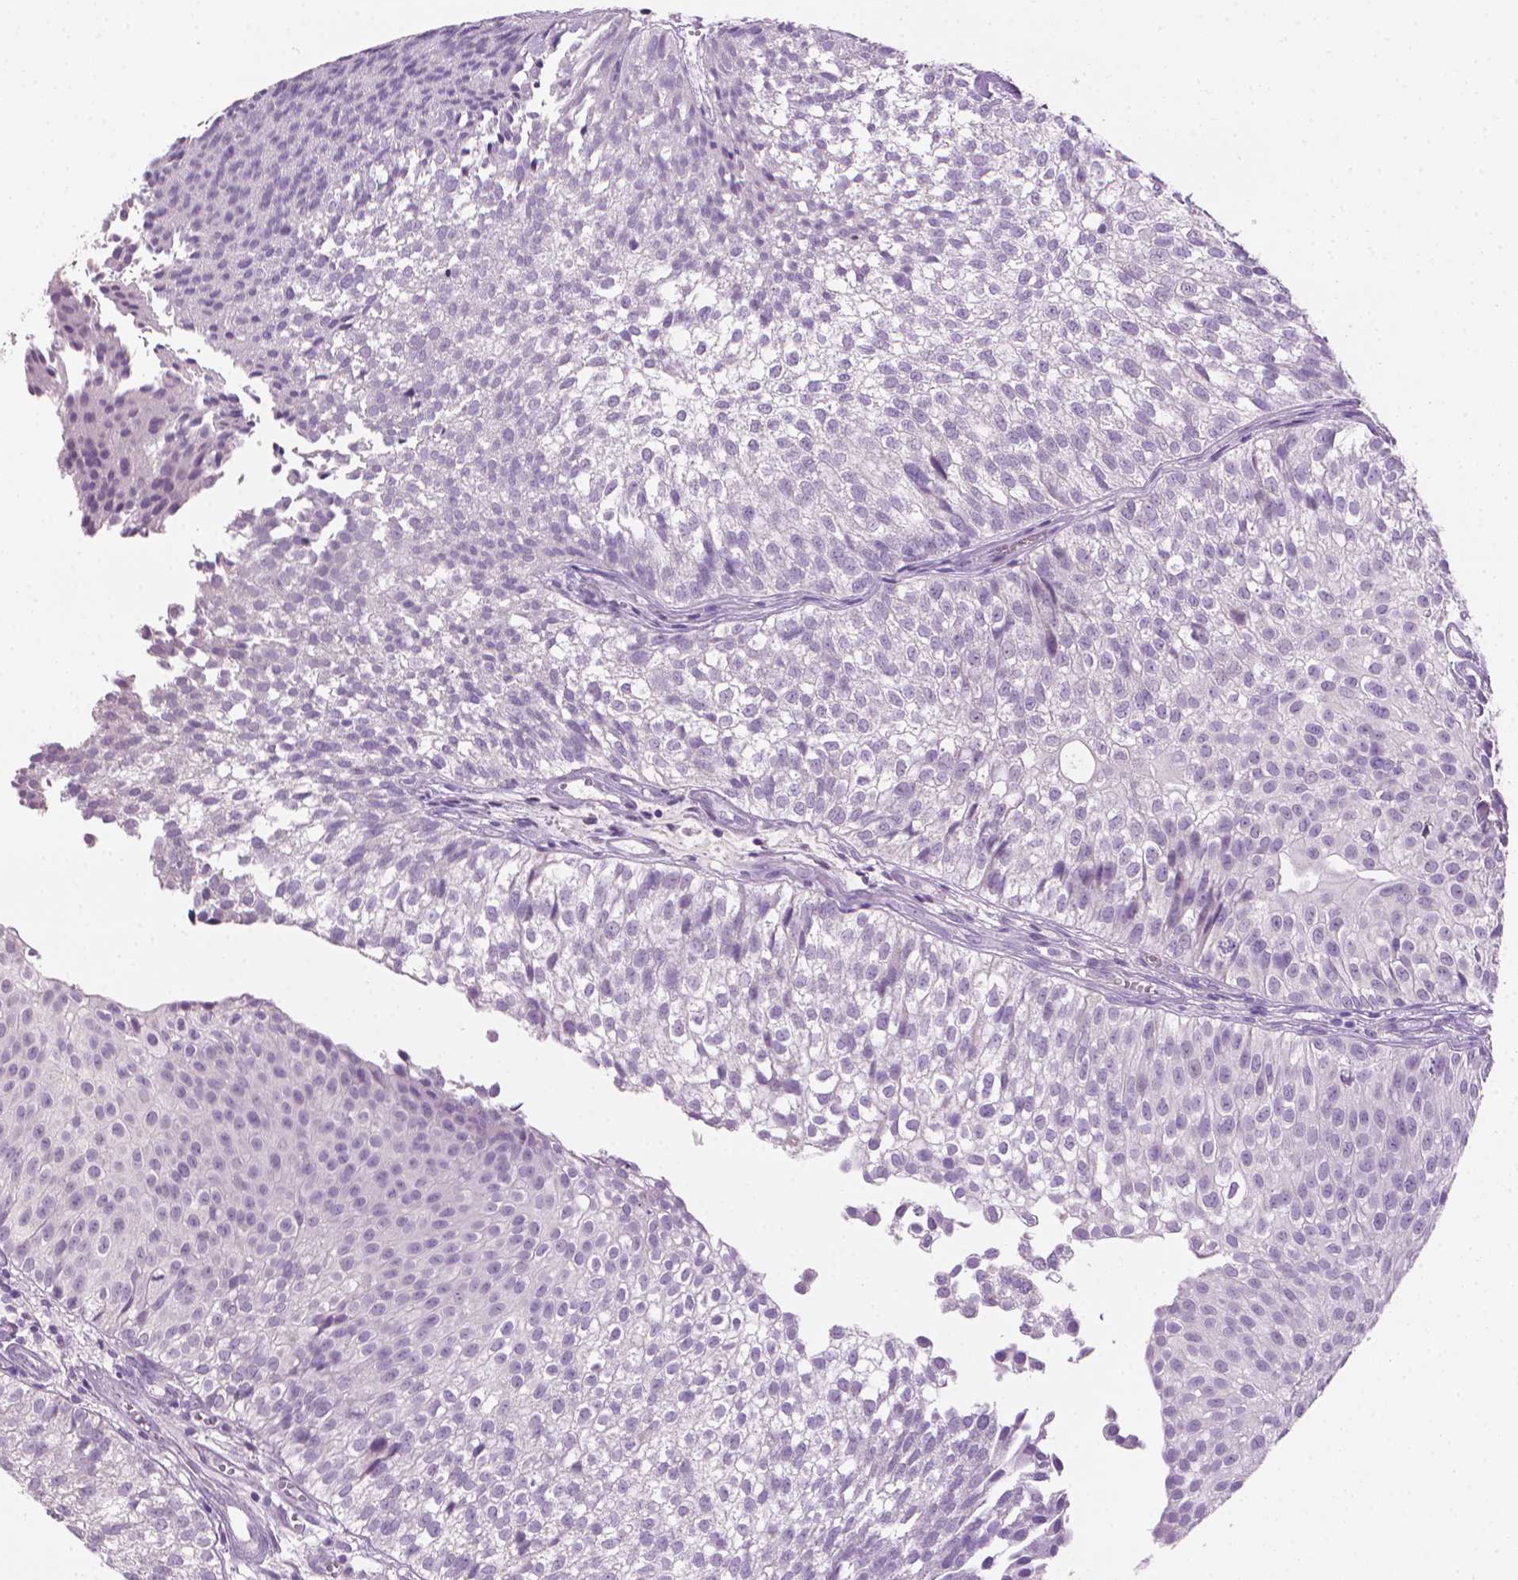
{"staining": {"intensity": "negative", "quantity": "none", "location": "none"}, "tissue": "urothelial cancer", "cell_type": "Tumor cells", "image_type": "cancer", "snomed": [{"axis": "morphology", "description": "Urothelial carcinoma, Low grade"}, {"axis": "topography", "description": "Urinary bladder"}], "caption": "A photomicrograph of human urothelial cancer is negative for staining in tumor cells.", "gene": "MLANA", "patient": {"sex": "male", "age": 70}}